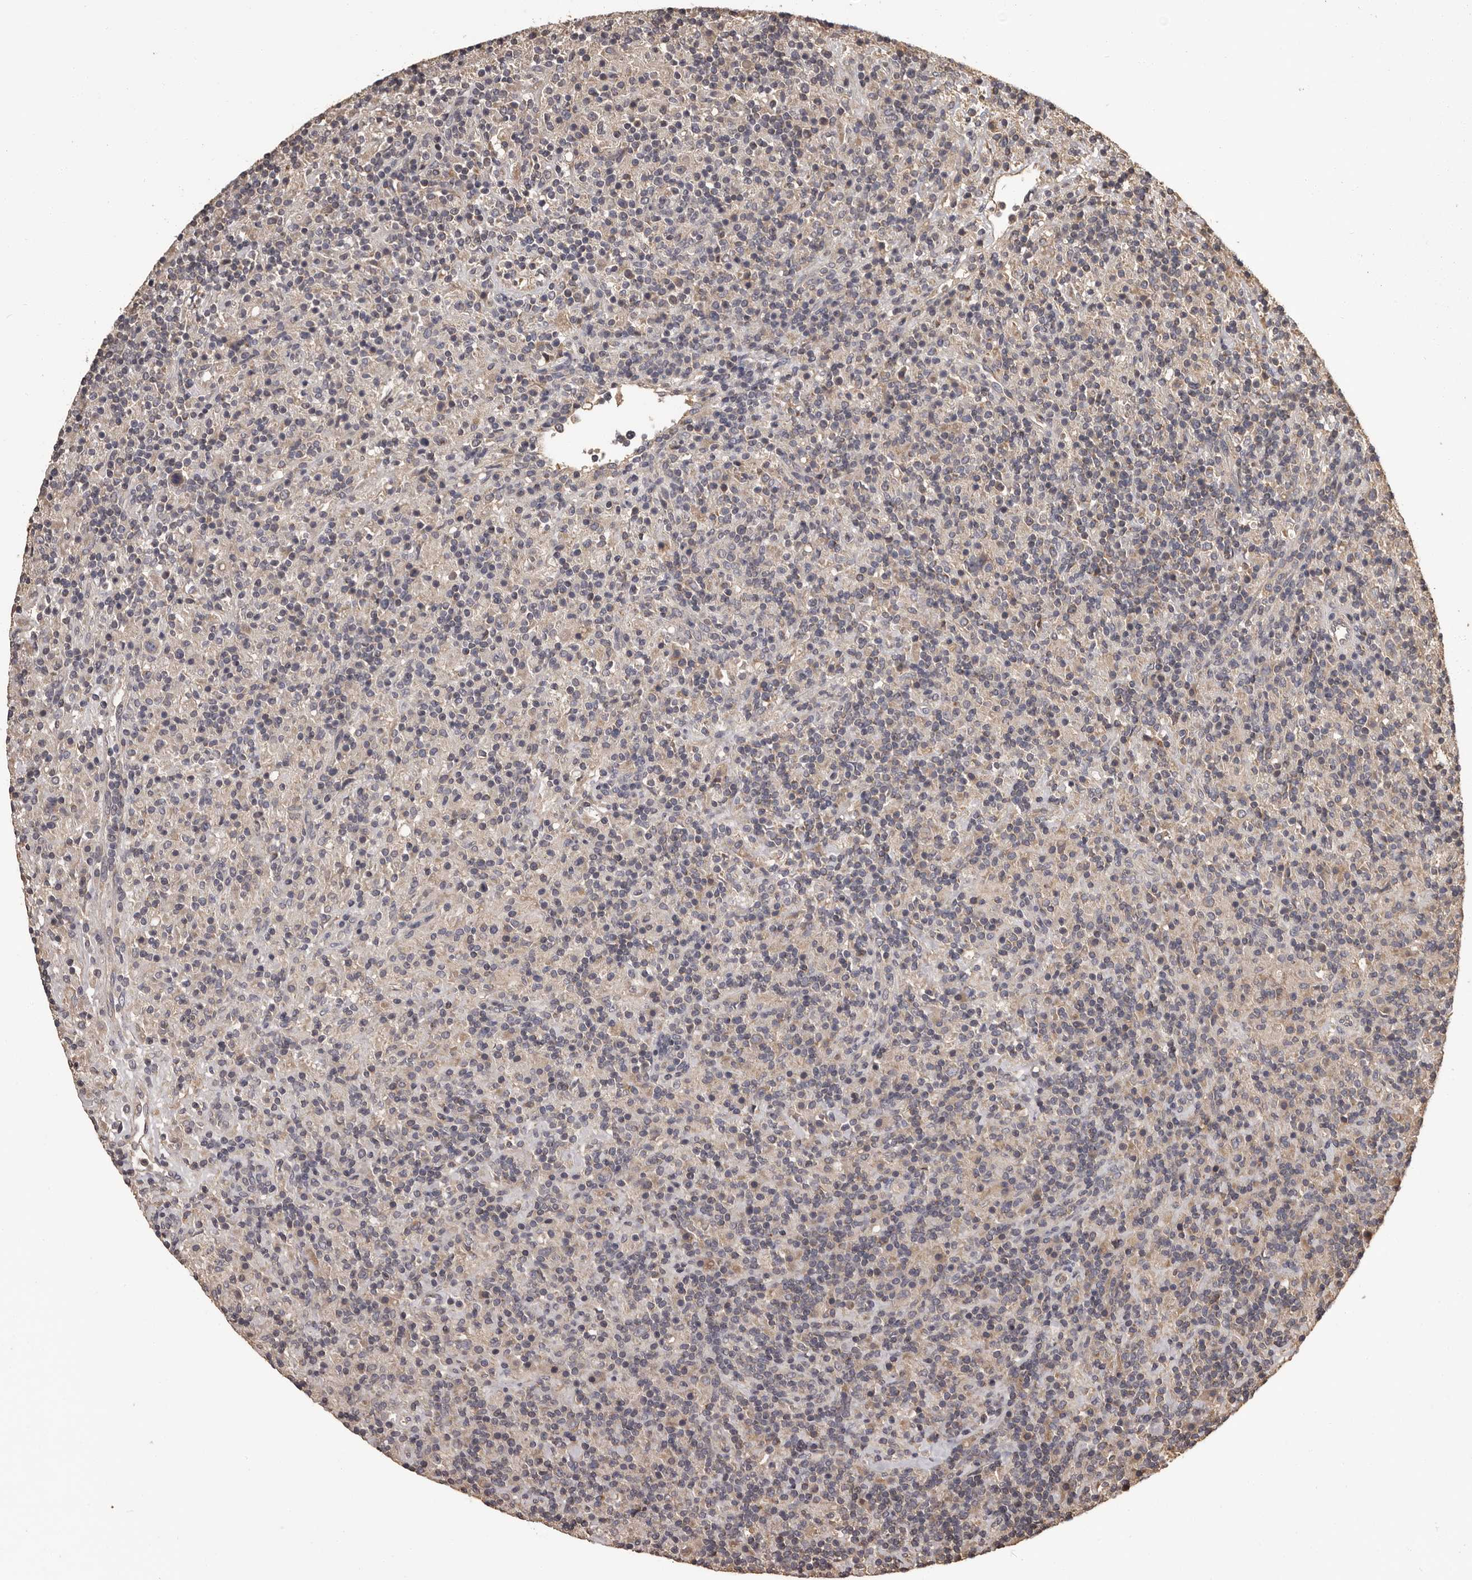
{"staining": {"intensity": "negative", "quantity": "none", "location": "none"}, "tissue": "lymphoma", "cell_type": "Tumor cells", "image_type": "cancer", "snomed": [{"axis": "morphology", "description": "Hodgkin's disease, NOS"}, {"axis": "topography", "description": "Lymph node"}], "caption": "Immunohistochemistry (IHC) micrograph of lymphoma stained for a protein (brown), which displays no staining in tumor cells.", "gene": "MGAT5", "patient": {"sex": "male", "age": 70}}